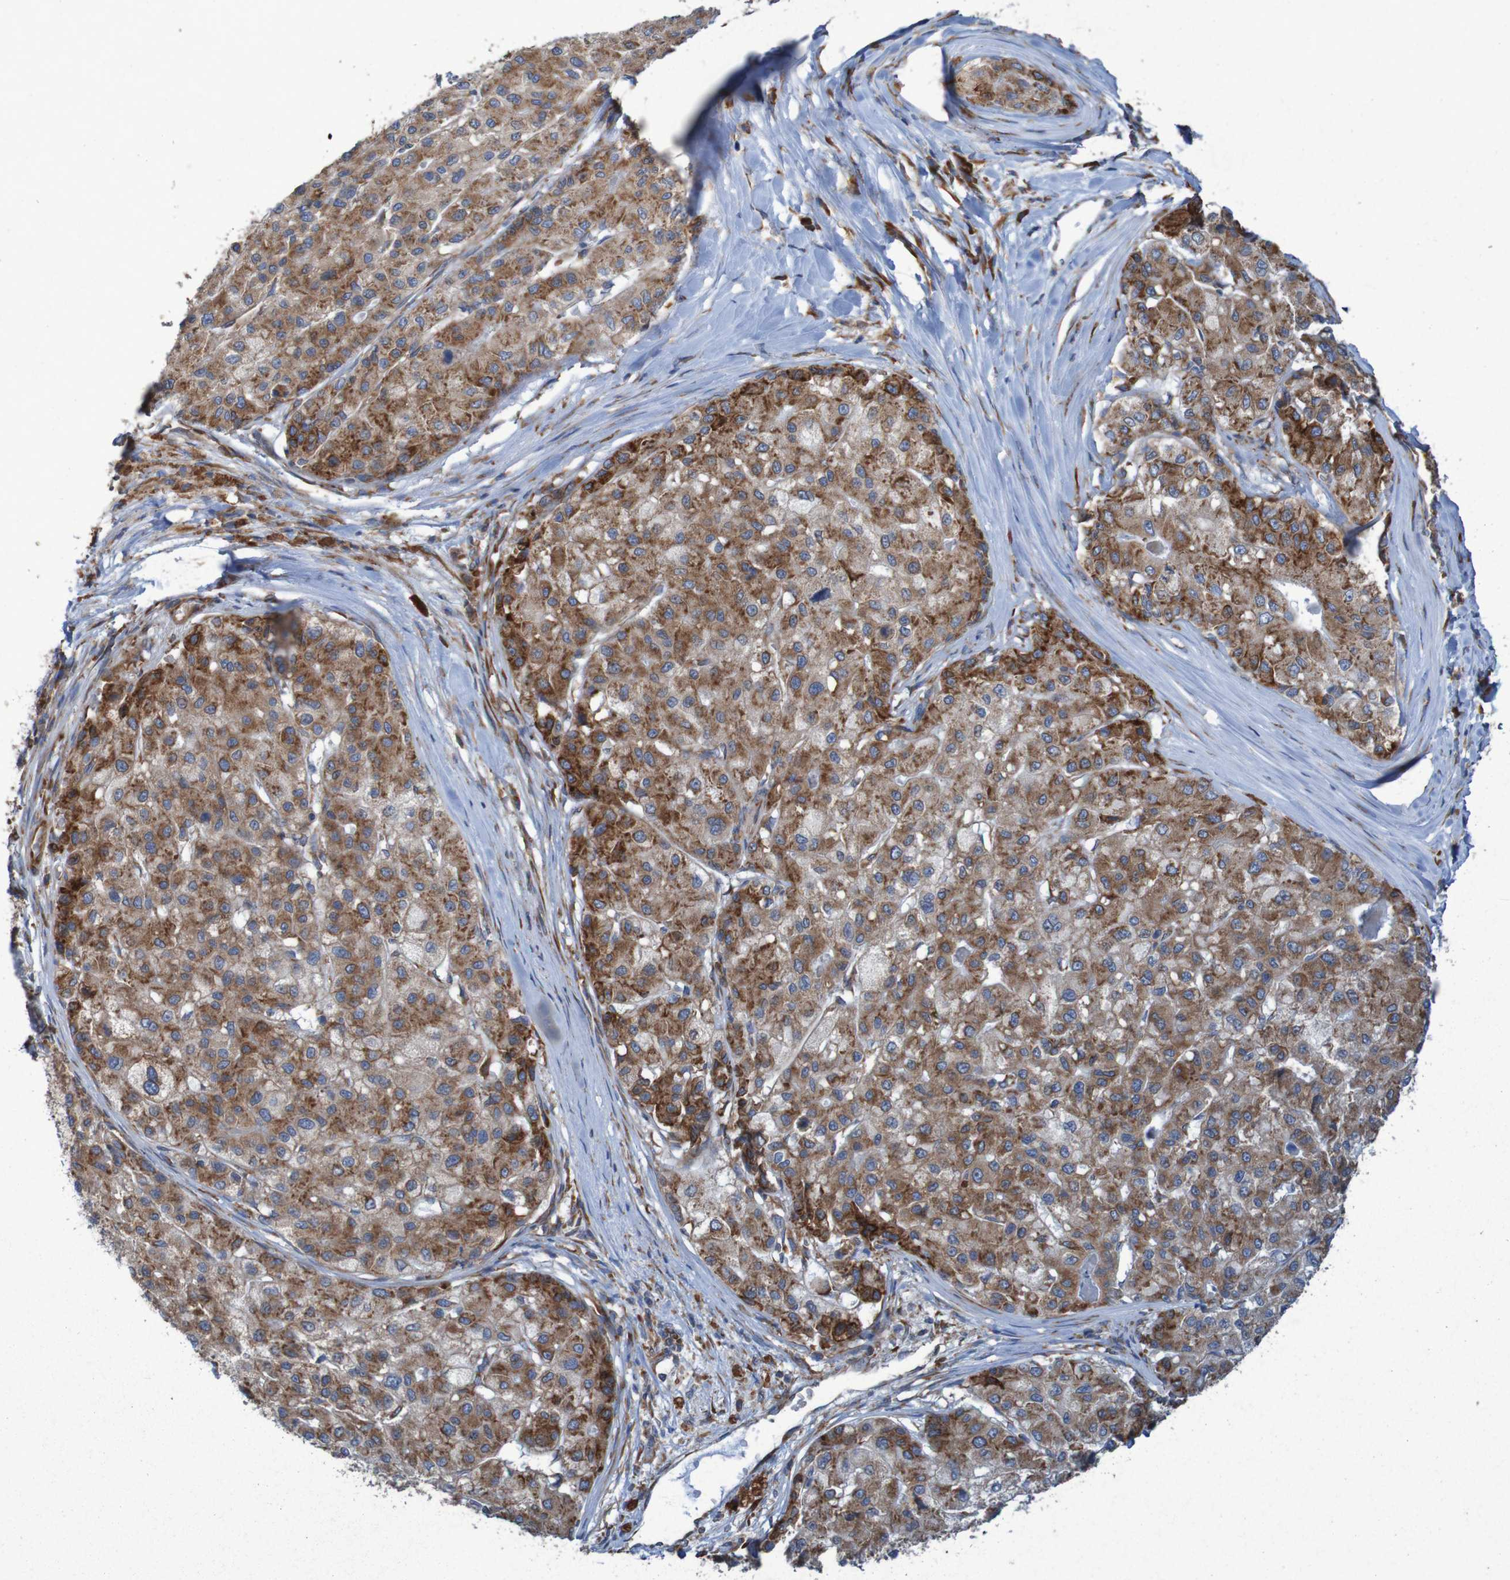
{"staining": {"intensity": "moderate", "quantity": ">75%", "location": "cytoplasmic/membranous"}, "tissue": "liver cancer", "cell_type": "Tumor cells", "image_type": "cancer", "snomed": [{"axis": "morphology", "description": "Carcinoma, Hepatocellular, NOS"}, {"axis": "topography", "description": "Liver"}], "caption": "This is an image of immunohistochemistry (IHC) staining of liver cancer (hepatocellular carcinoma), which shows moderate staining in the cytoplasmic/membranous of tumor cells.", "gene": "RPL10", "patient": {"sex": "male", "age": 80}}